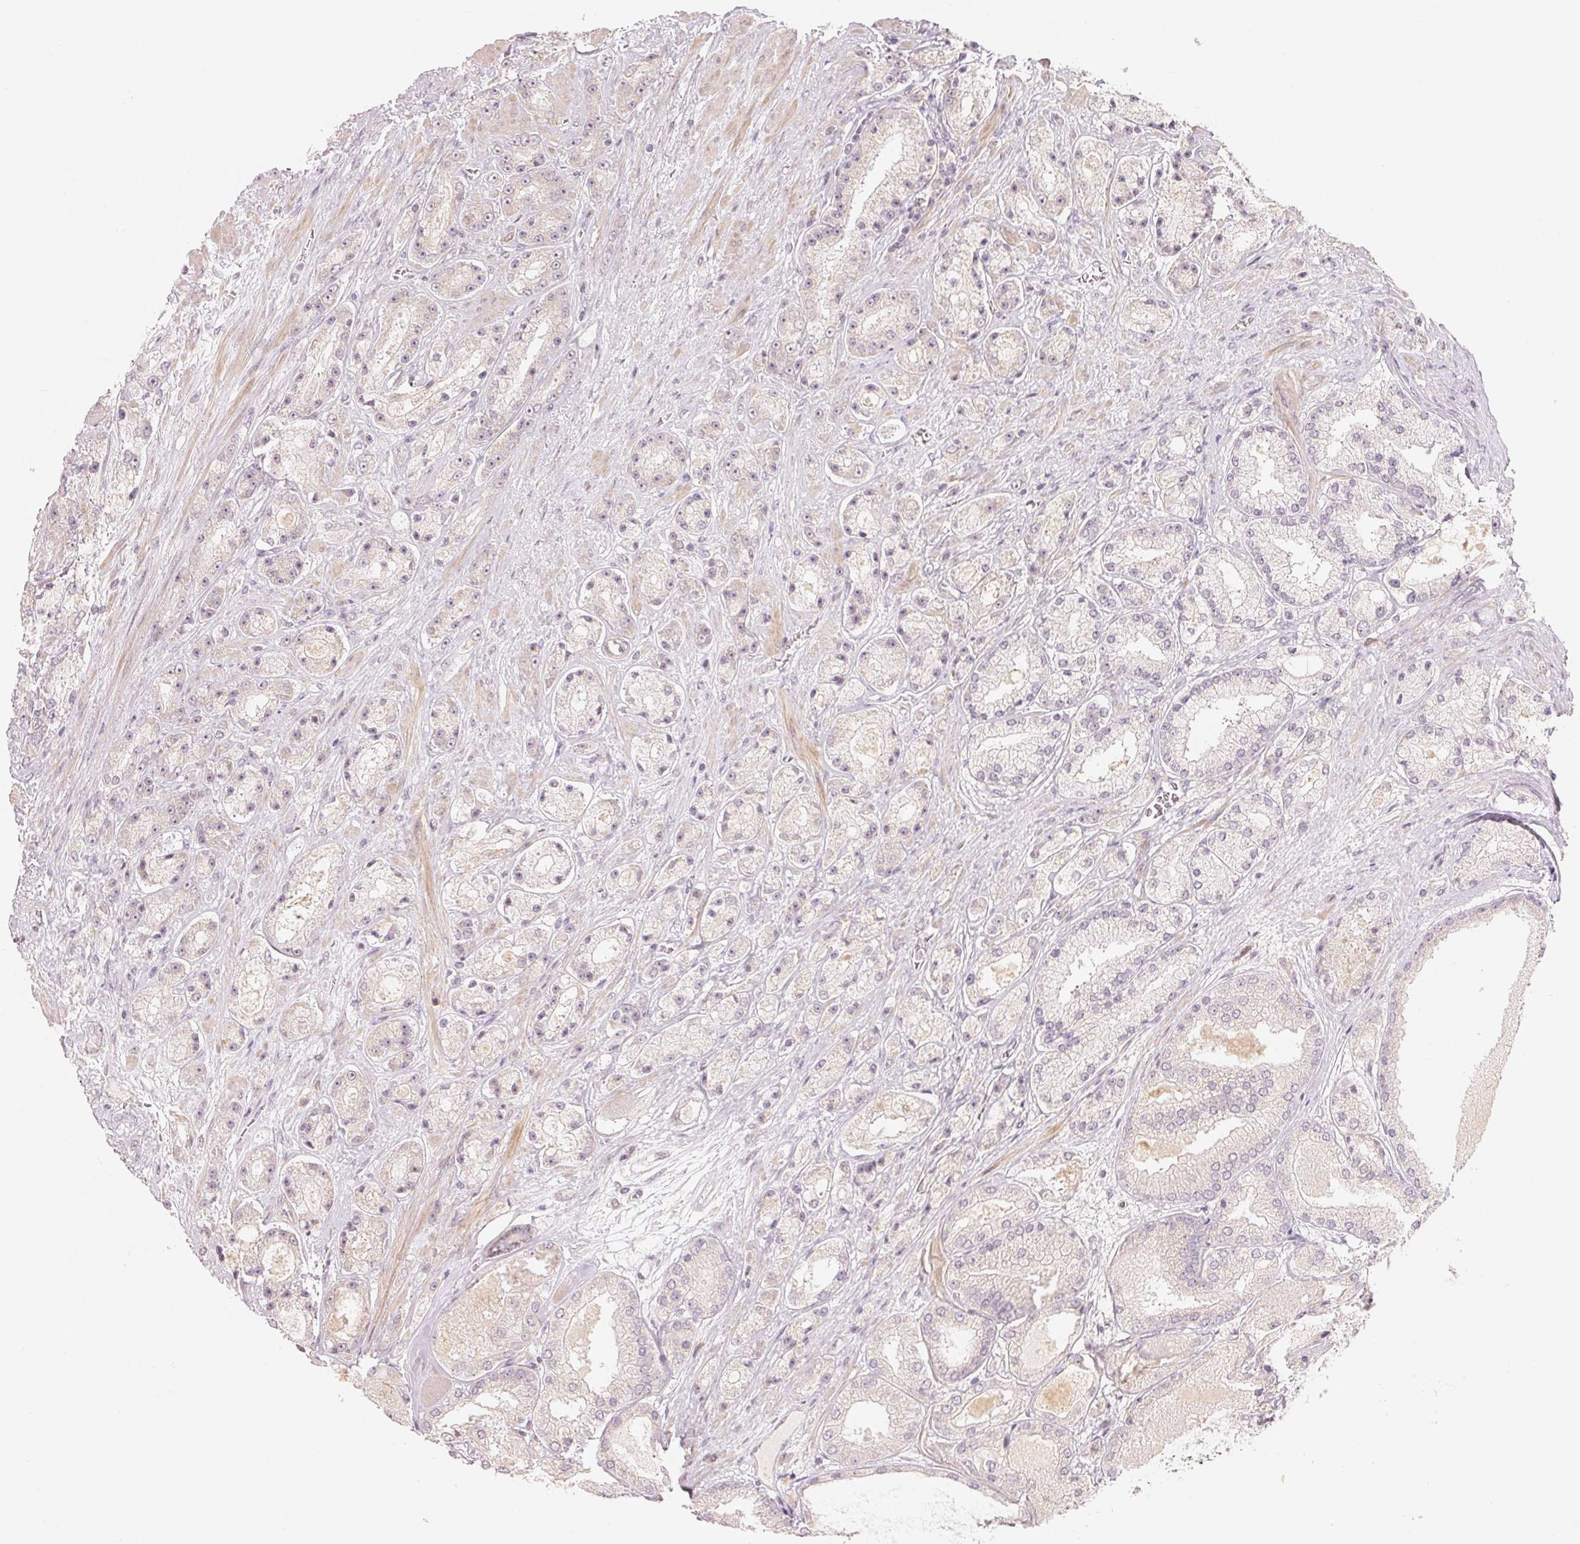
{"staining": {"intensity": "negative", "quantity": "none", "location": "none"}, "tissue": "prostate cancer", "cell_type": "Tumor cells", "image_type": "cancer", "snomed": [{"axis": "morphology", "description": "Adenocarcinoma, High grade"}, {"axis": "topography", "description": "Prostate"}], "caption": "An immunohistochemistry micrograph of prostate cancer is shown. There is no staining in tumor cells of prostate cancer.", "gene": "DENND2C", "patient": {"sex": "male", "age": 67}}